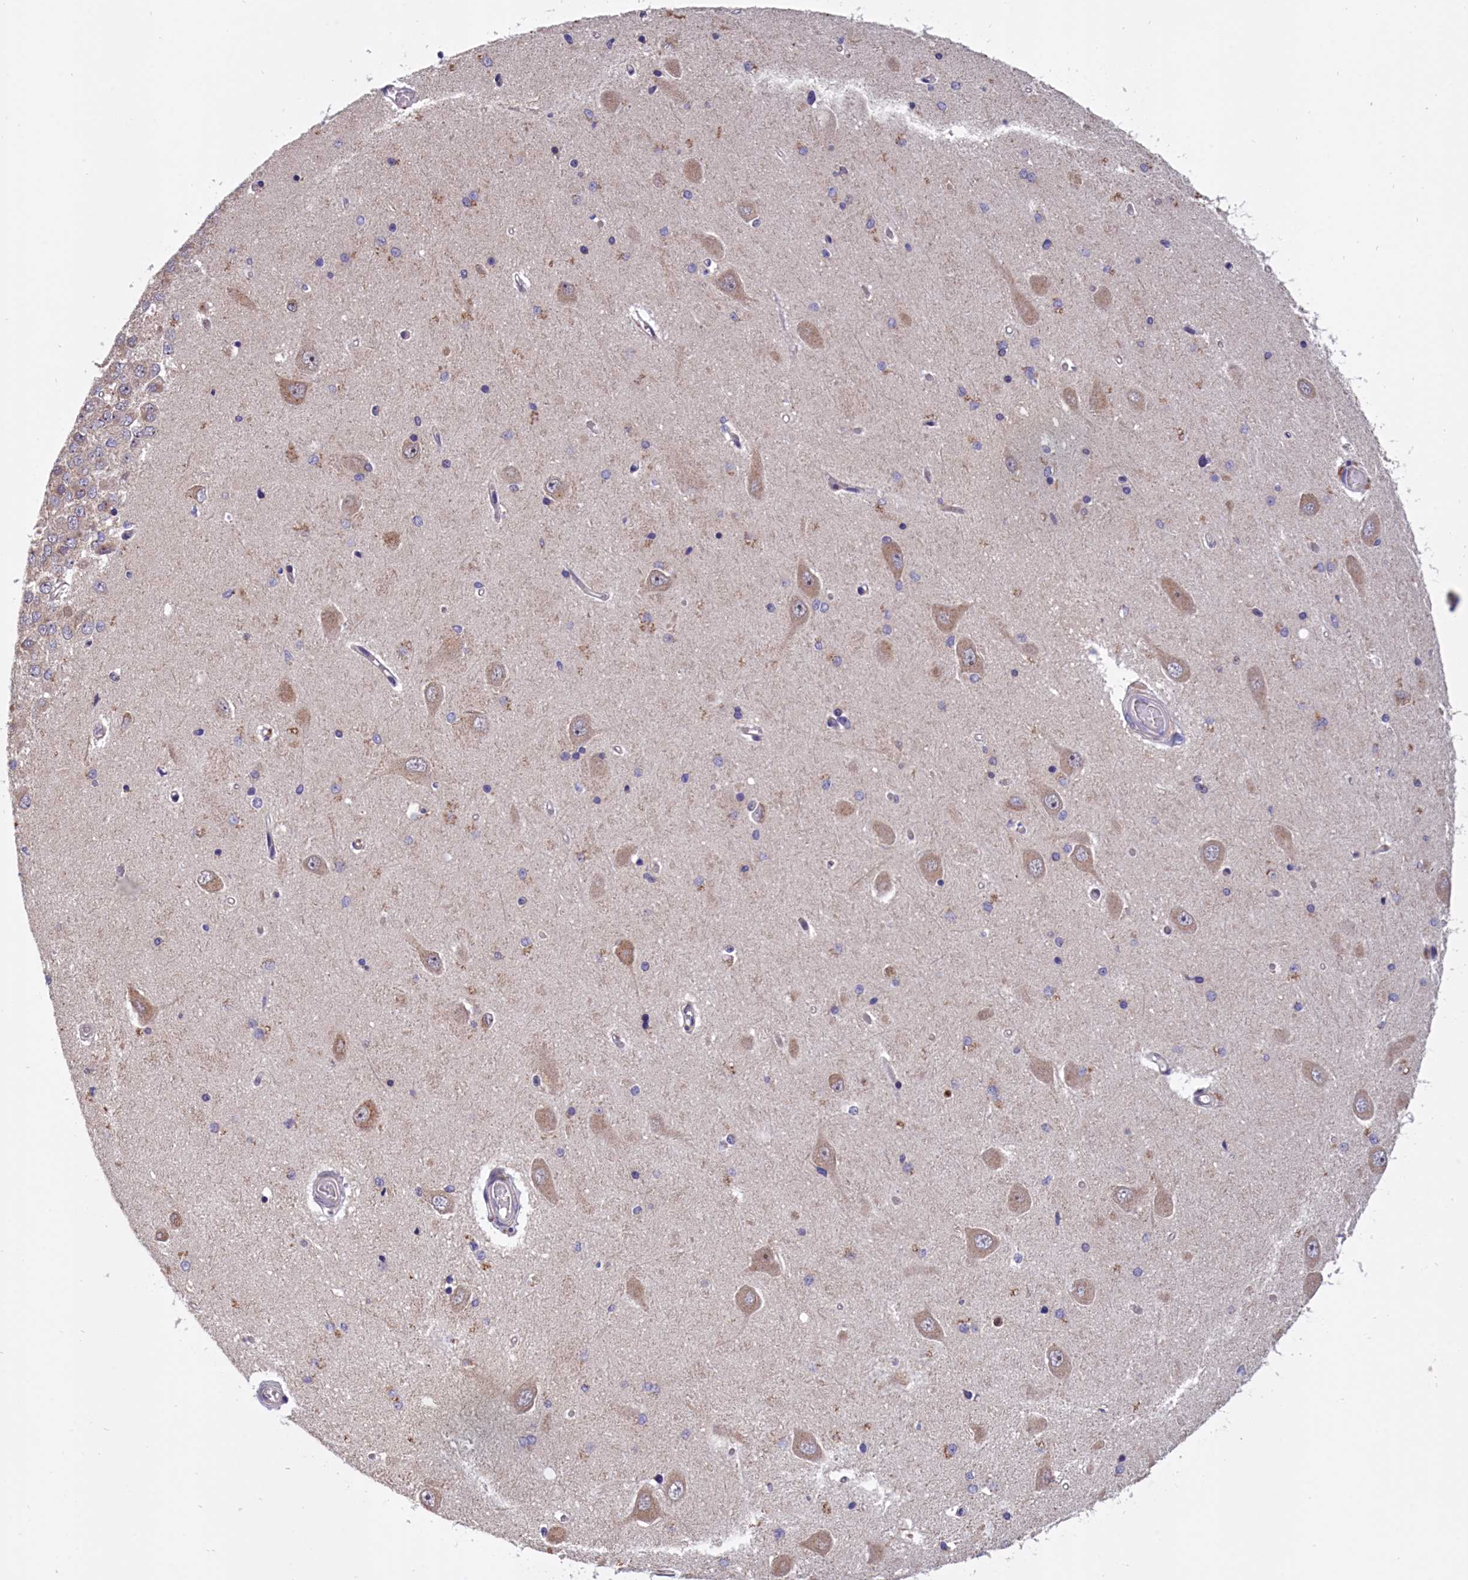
{"staining": {"intensity": "weak", "quantity": "<25%", "location": "cytoplasmic/membranous"}, "tissue": "hippocampus", "cell_type": "Glial cells", "image_type": "normal", "snomed": [{"axis": "morphology", "description": "Normal tissue, NOS"}, {"axis": "topography", "description": "Hippocampus"}], "caption": "The IHC micrograph has no significant staining in glial cells of hippocampus. (DAB immunohistochemistry (IHC), high magnification).", "gene": "EPB41L4B", "patient": {"sex": "male", "age": 45}}